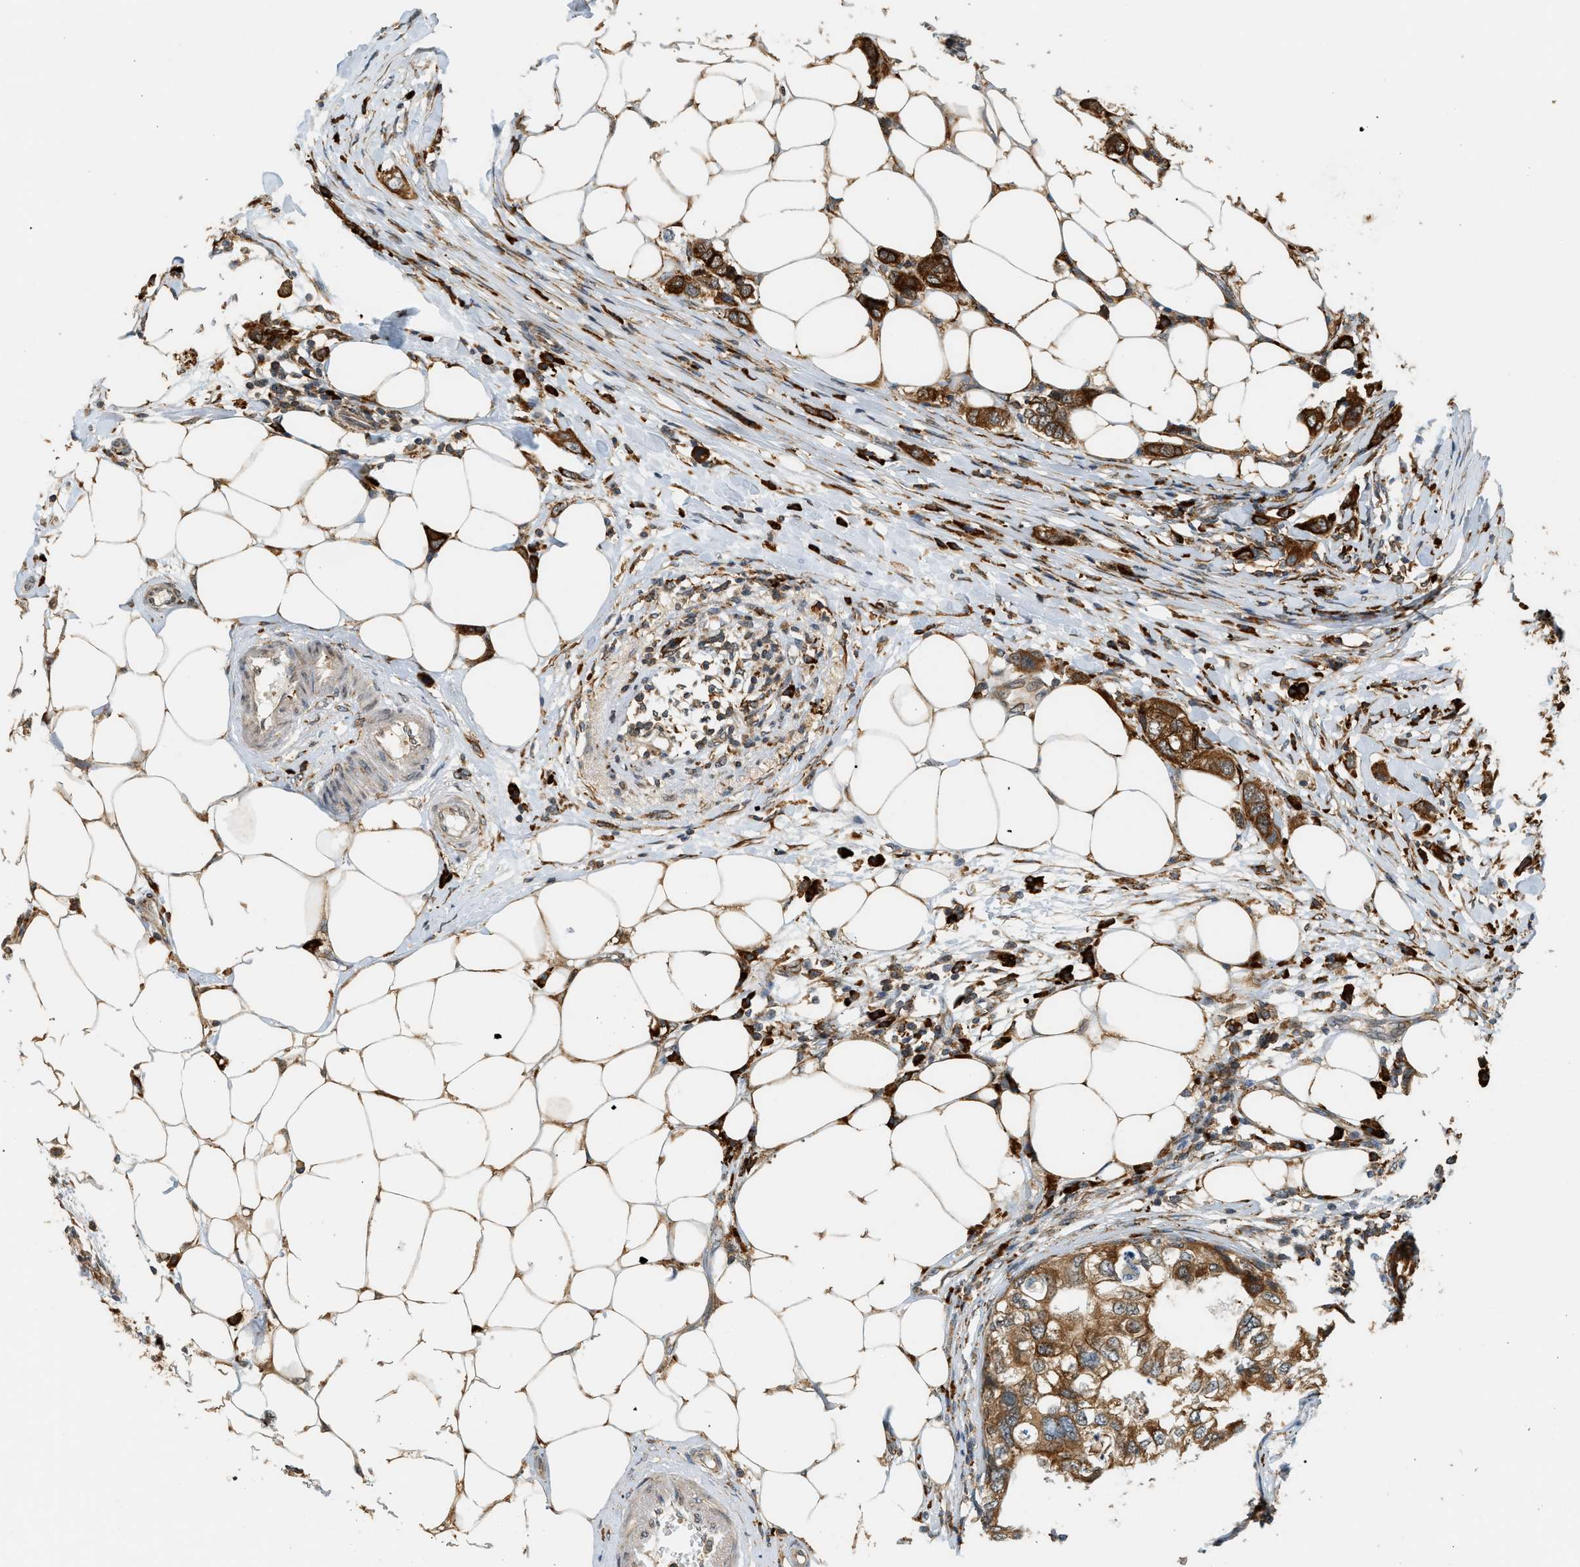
{"staining": {"intensity": "strong", "quantity": ">75%", "location": "cytoplasmic/membranous"}, "tissue": "breast cancer", "cell_type": "Tumor cells", "image_type": "cancer", "snomed": [{"axis": "morphology", "description": "Duct carcinoma"}, {"axis": "topography", "description": "Breast"}], "caption": "IHC of human breast infiltrating ductal carcinoma demonstrates high levels of strong cytoplasmic/membranous expression in about >75% of tumor cells.", "gene": "SEMA4D", "patient": {"sex": "female", "age": 50}}